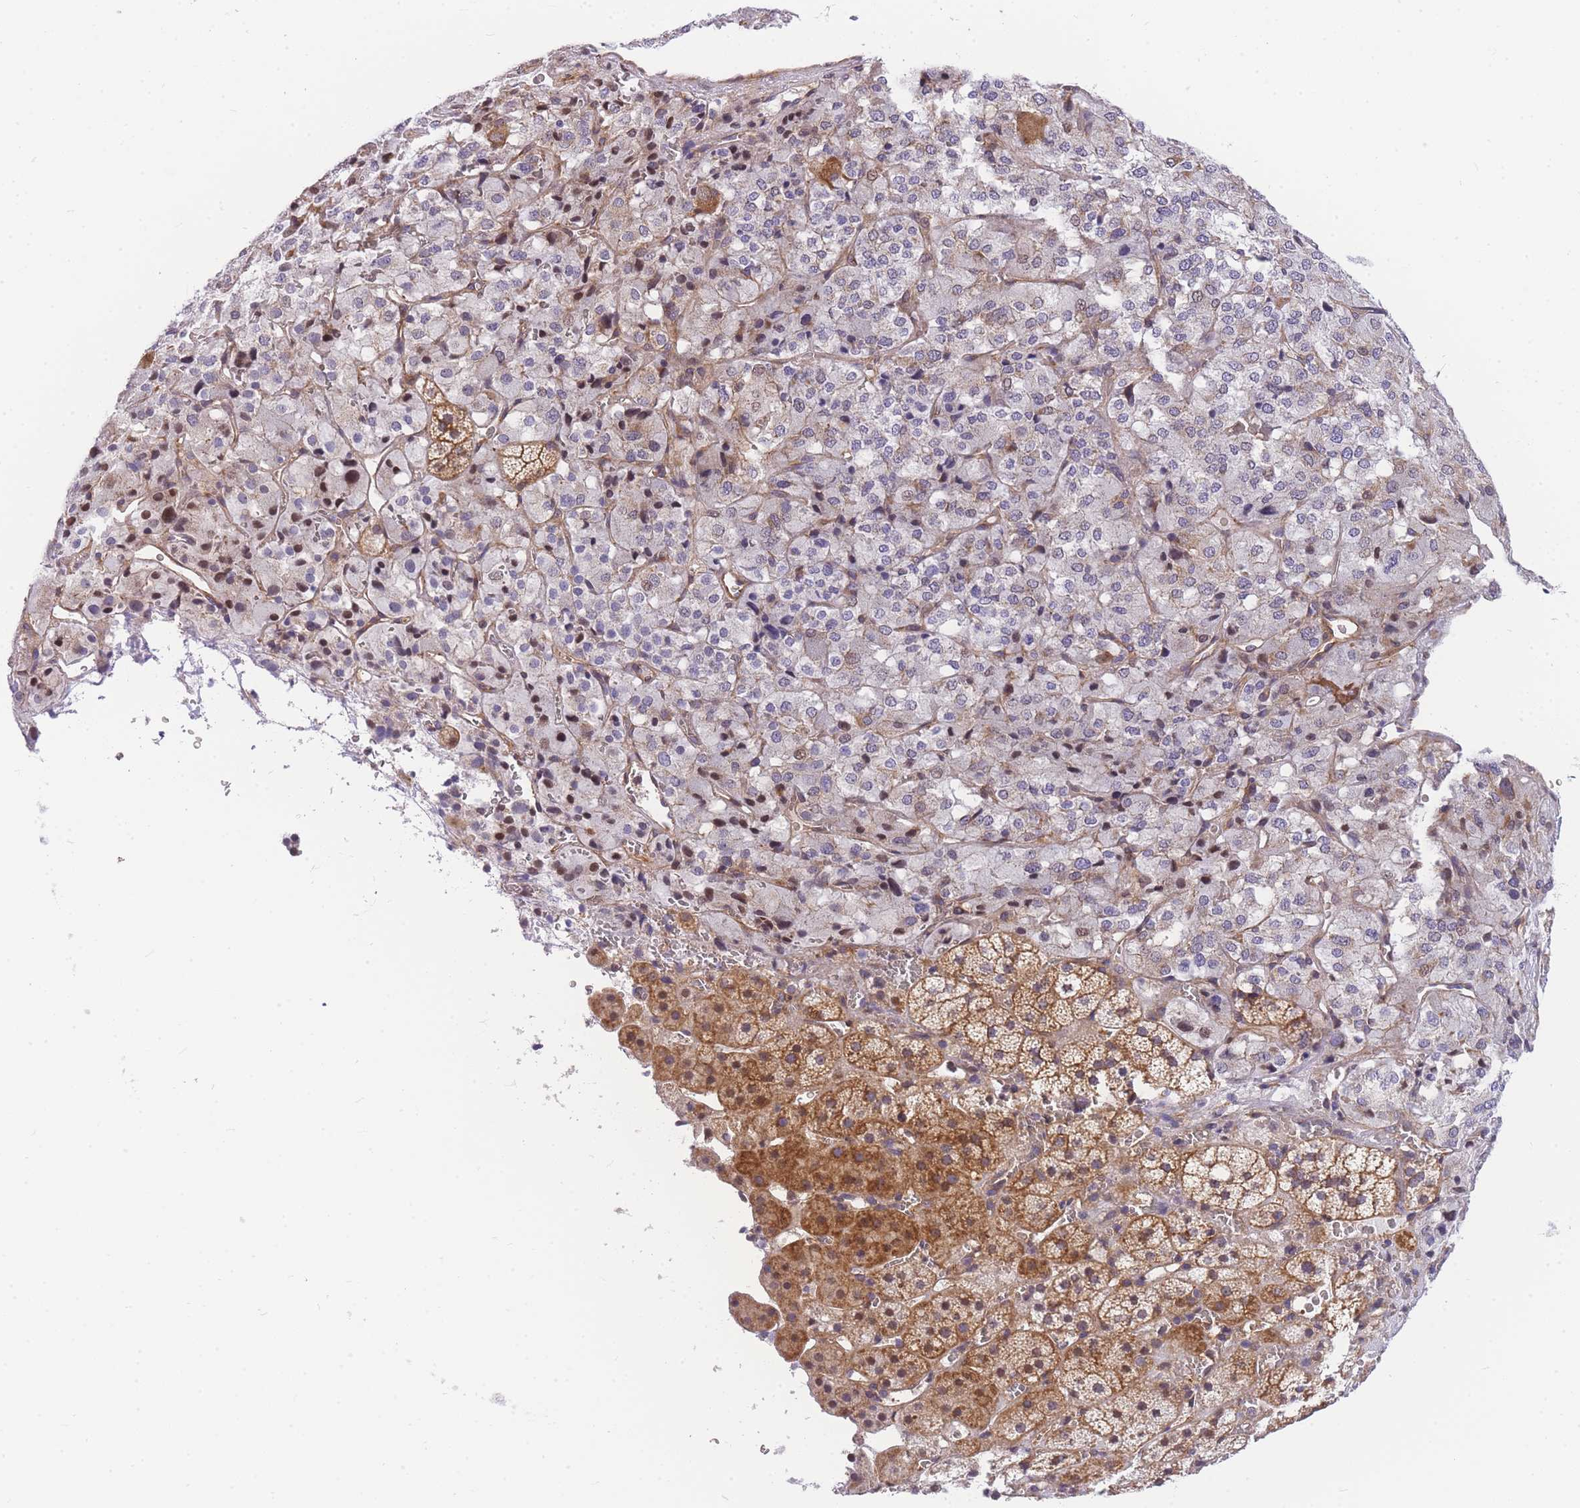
{"staining": {"intensity": "moderate", "quantity": ">75%", "location": "cytoplasmic/membranous,nuclear"}, "tissue": "adrenal gland", "cell_type": "Glandular cells", "image_type": "normal", "snomed": [{"axis": "morphology", "description": "Normal tissue, NOS"}, {"axis": "topography", "description": "Adrenal gland"}], "caption": "Glandular cells show medium levels of moderate cytoplasmic/membranous,nuclear expression in approximately >75% of cells in unremarkable adrenal gland.", "gene": "S100PBP", "patient": {"sex": "female", "age": 44}}